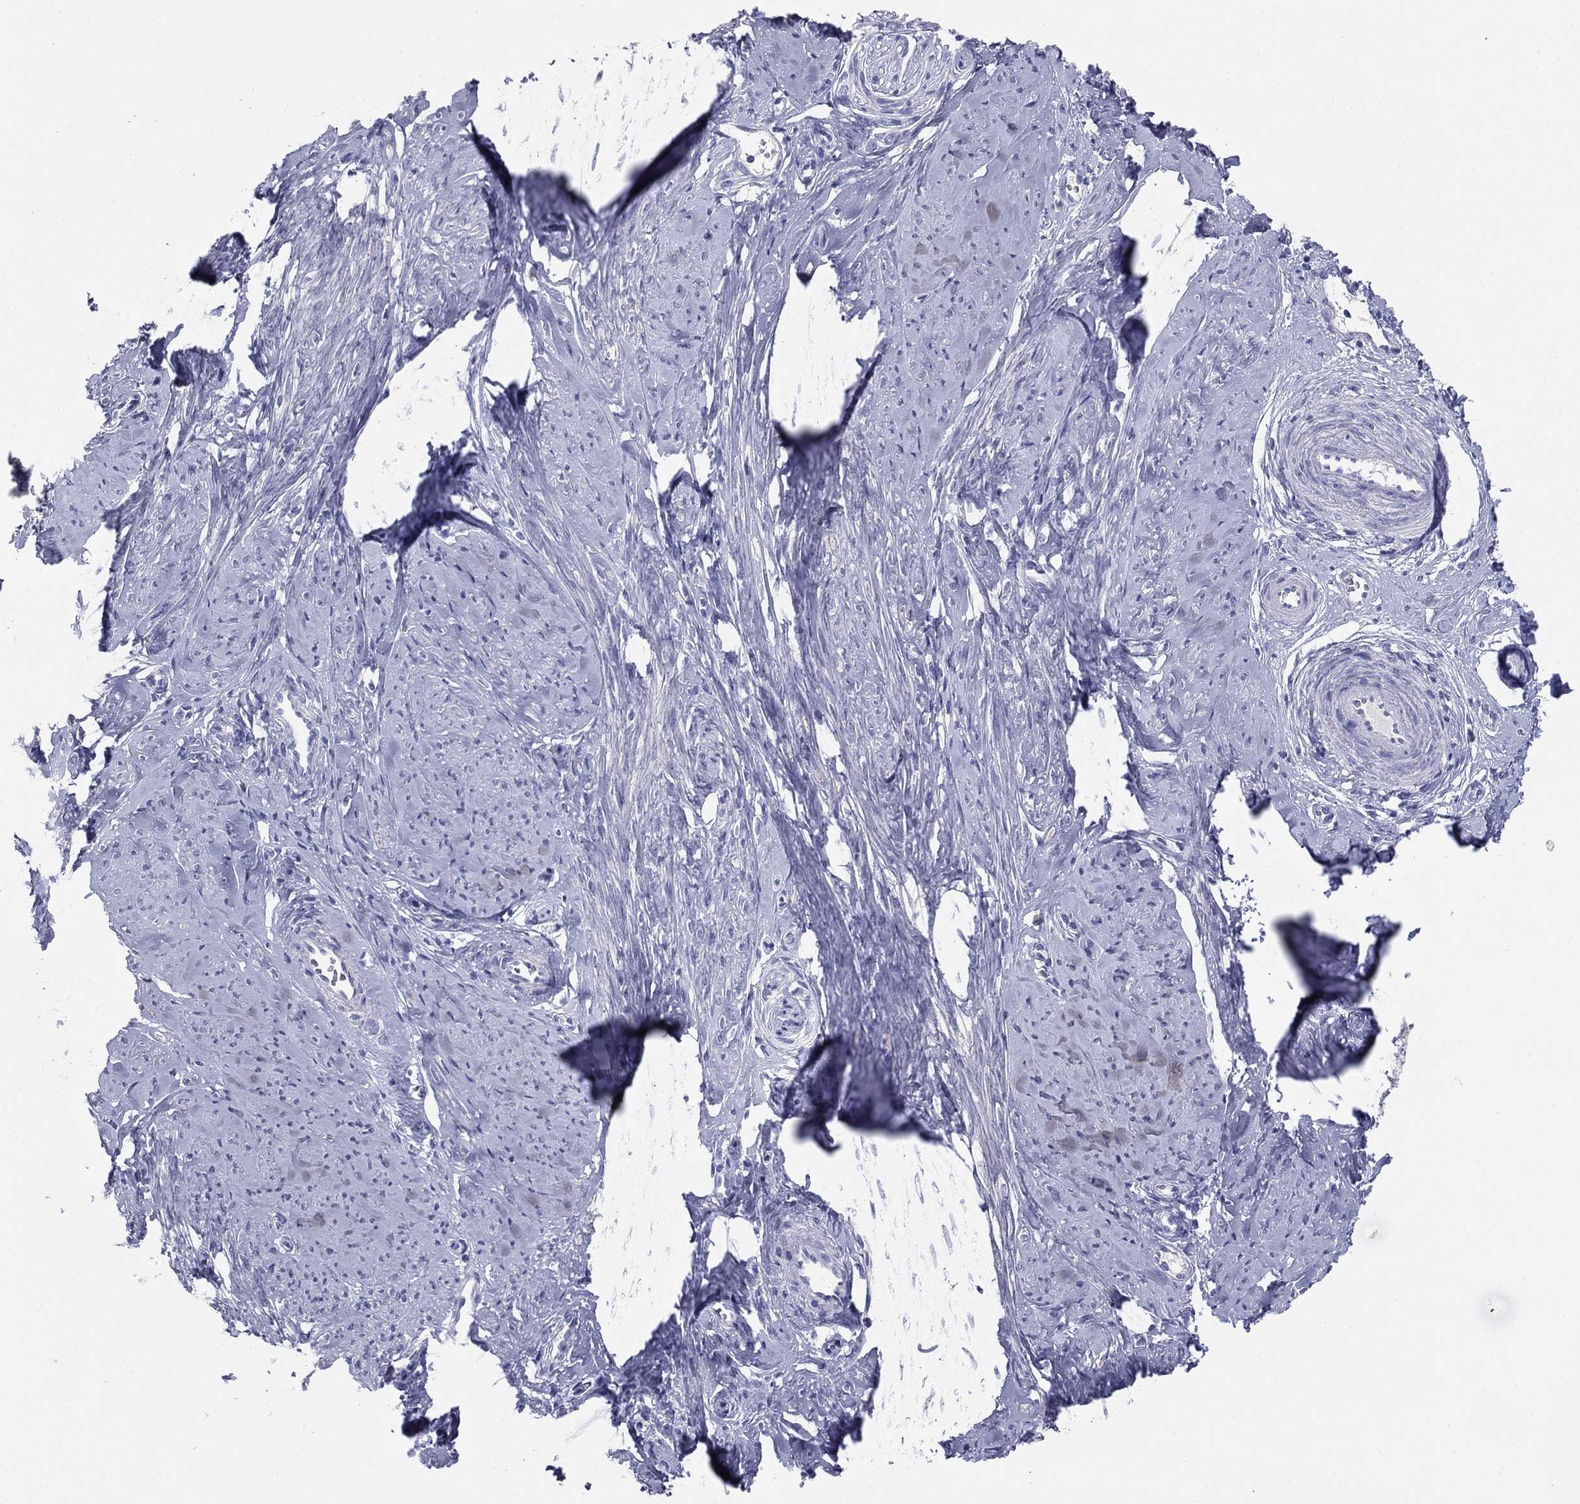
{"staining": {"intensity": "negative", "quantity": "none", "location": "none"}, "tissue": "smooth muscle", "cell_type": "Smooth muscle cells", "image_type": "normal", "snomed": [{"axis": "morphology", "description": "Normal tissue, NOS"}, {"axis": "topography", "description": "Smooth muscle"}], "caption": "The immunohistochemistry (IHC) histopathology image has no significant expression in smooth muscle cells of smooth muscle.", "gene": "GRK7", "patient": {"sex": "female", "age": 48}}